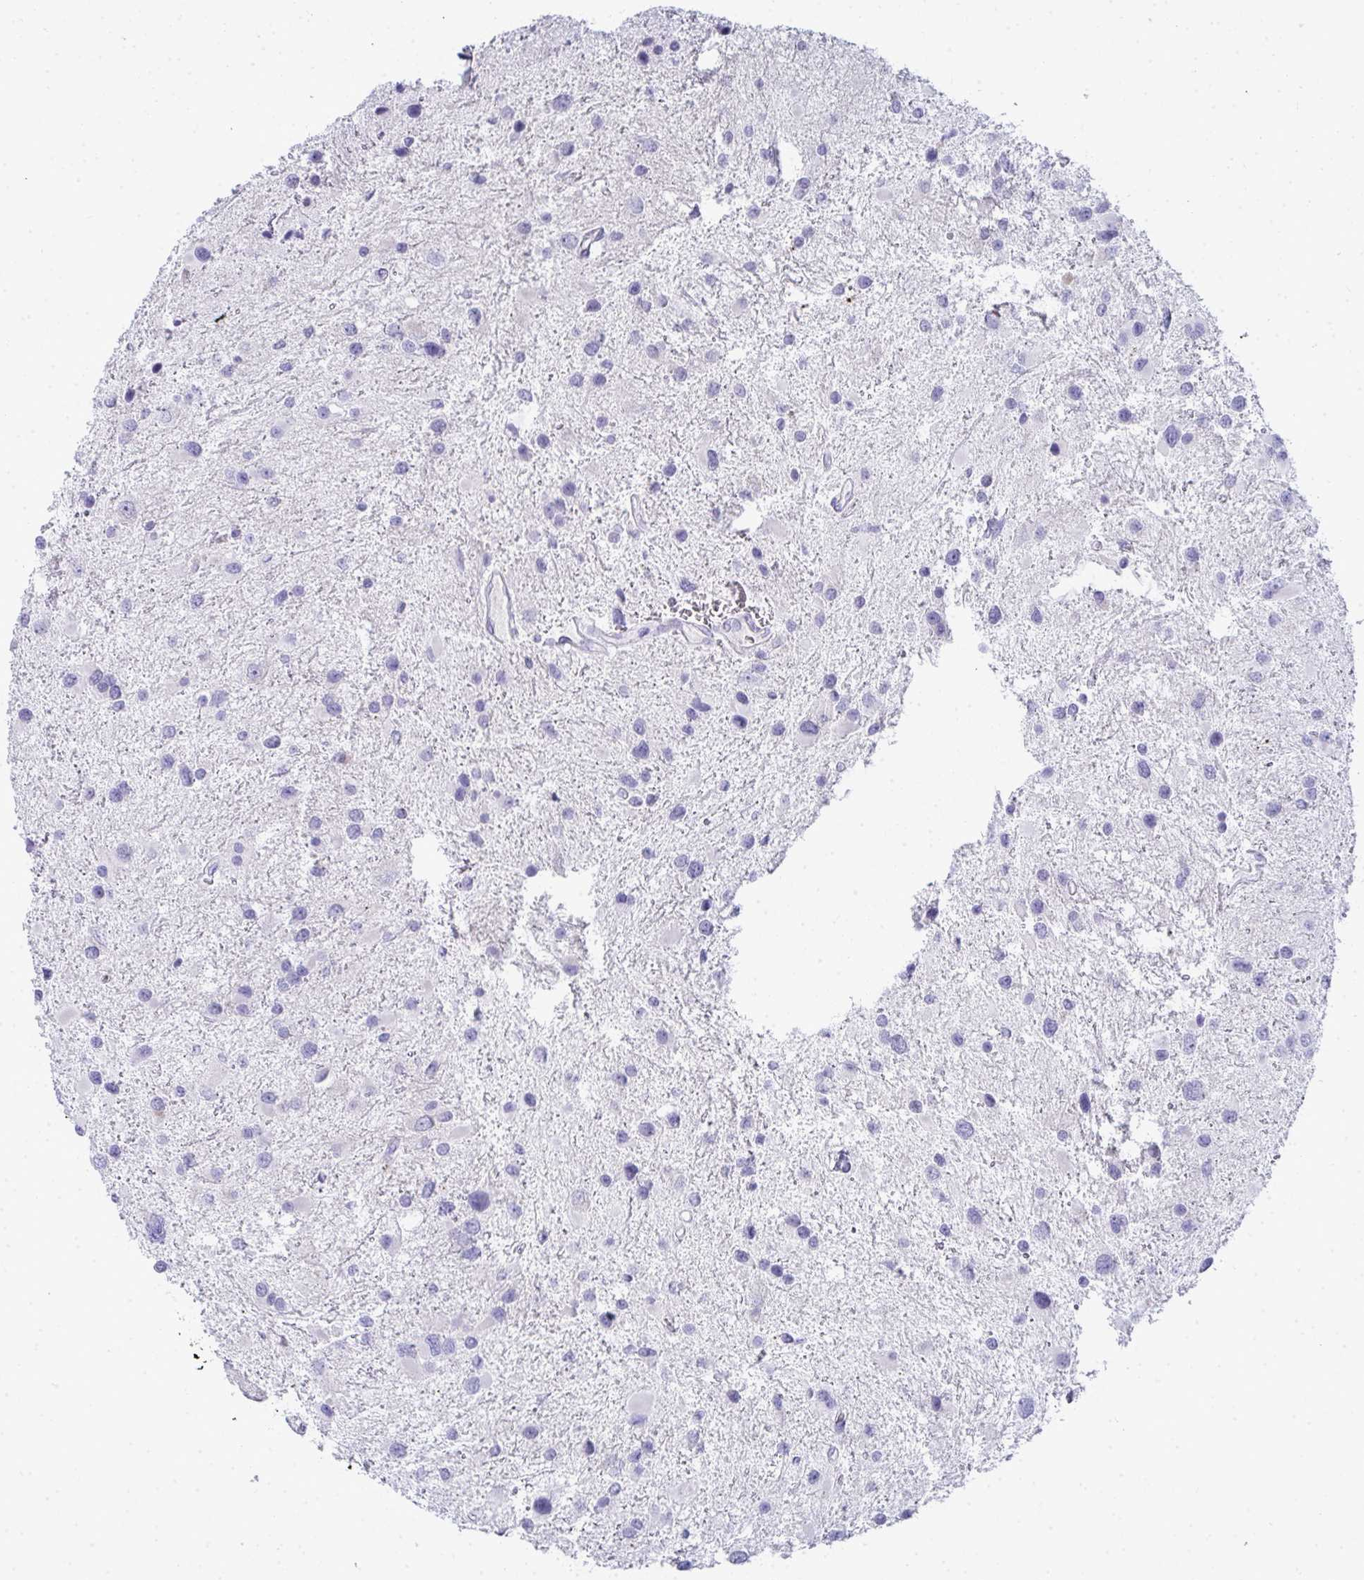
{"staining": {"intensity": "negative", "quantity": "none", "location": "none"}, "tissue": "glioma", "cell_type": "Tumor cells", "image_type": "cancer", "snomed": [{"axis": "morphology", "description": "Glioma, malignant, Low grade"}, {"axis": "topography", "description": "Brain"}], "caption": "A photomicrograph of malignant glioma (low-grade) stained for a protein demonstrates no brown staining in tumor cells. (DAB (3,3'-diaminobenzidine) IHC, high magnification).", "gene": "ZNF182", "patient": {"sex": "female", "age": 32}}